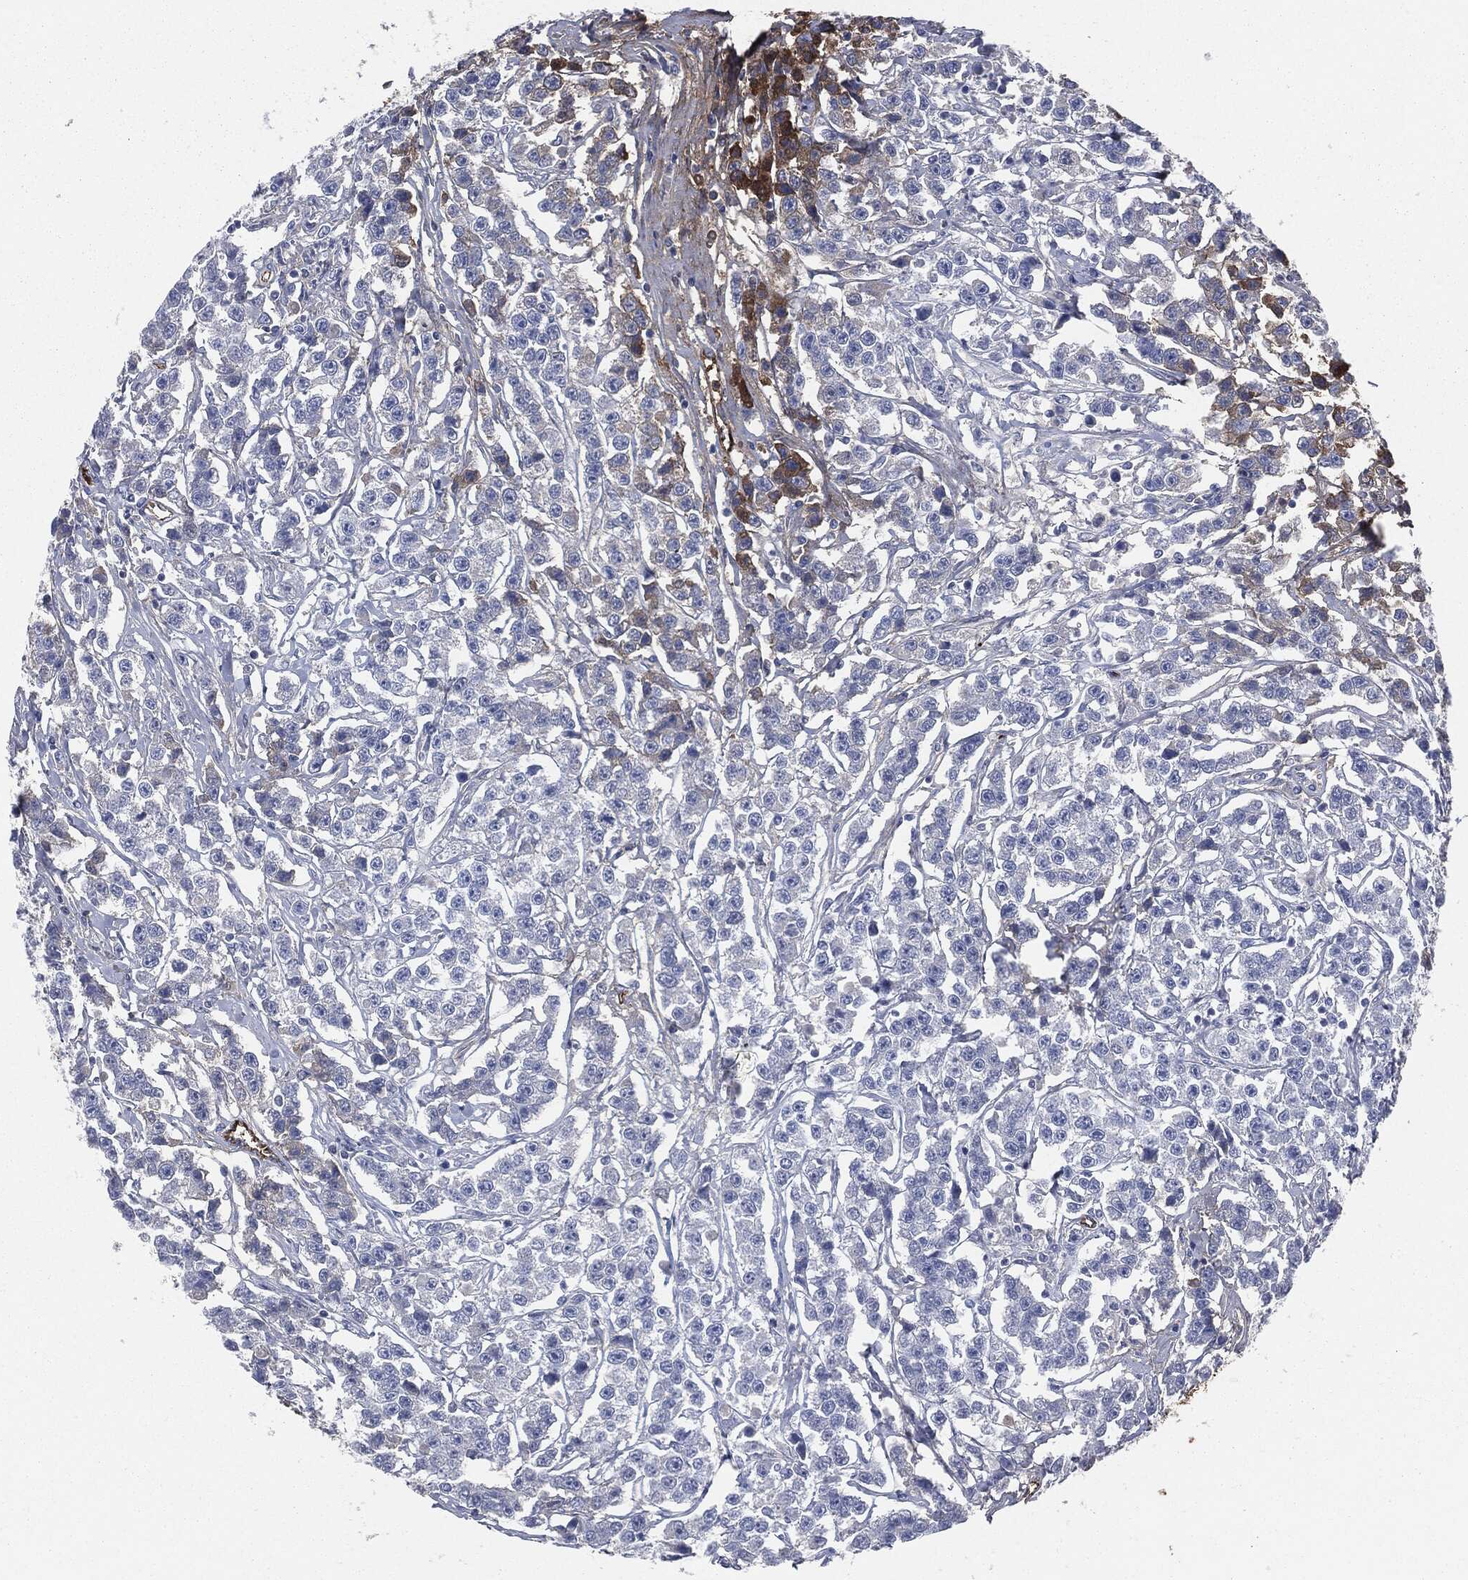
{"staining": {"intensity": "strong", "quantity": "<25%", "location": "cytoplasmic/membranous"}, "tissue": "testis cancer", "cell_type": "Tumor cells", "image_type": "cancer", "snomed": [{"axis": "morphology", "description": "Seminoma, NOS"}, {"axis": "topography", "description": "Testis"}], "caption": "Tumor cells reveal medium levels of strong cytoplasmic/membranous positivity in about <25% of cells in human testis cancer.", "gene": "APOB", "patient": {"sex": "male", "age": 59}}